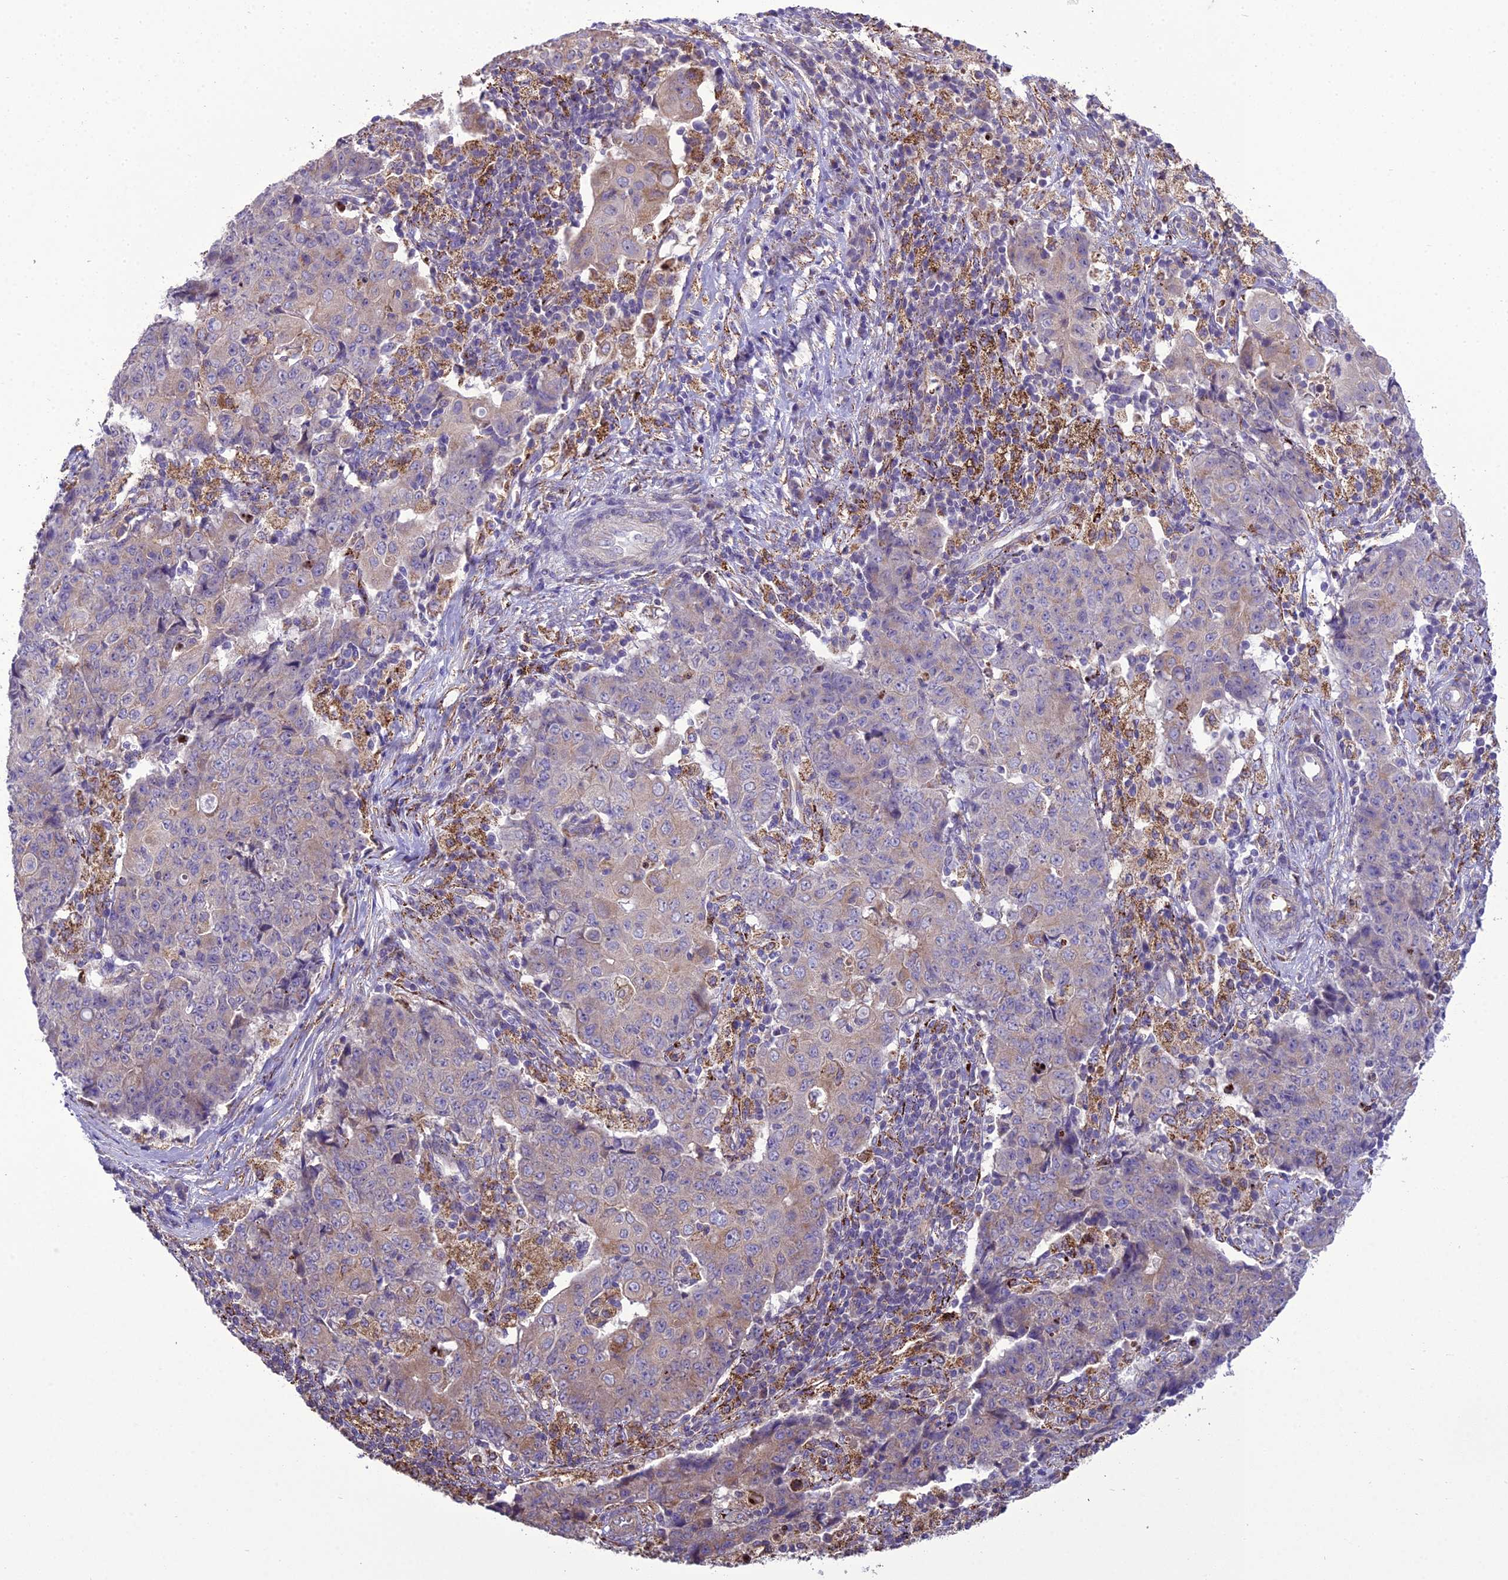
{"staining": {"intensity": "weak", "quantity": "<25%", "location": "cytoplasmic/membranous"}, "tissue": "ovarian cancer", "cell_type": "Tumor cells", "image_type": "cancer", "snomed": [{"axis": "morphology", "description": "Carcinoma, endometroid"}, {"axis": "topography", "description": "Ovary"}], "caption": "A high-resolution histopathology image shows immunohistochemistry staining of ovarian cancer (endometroid carcinoma), which reveals no significant positivity in tumor cells.", "gene": "TBC1D24", "patient": {"sex": "female", "age": 42}}